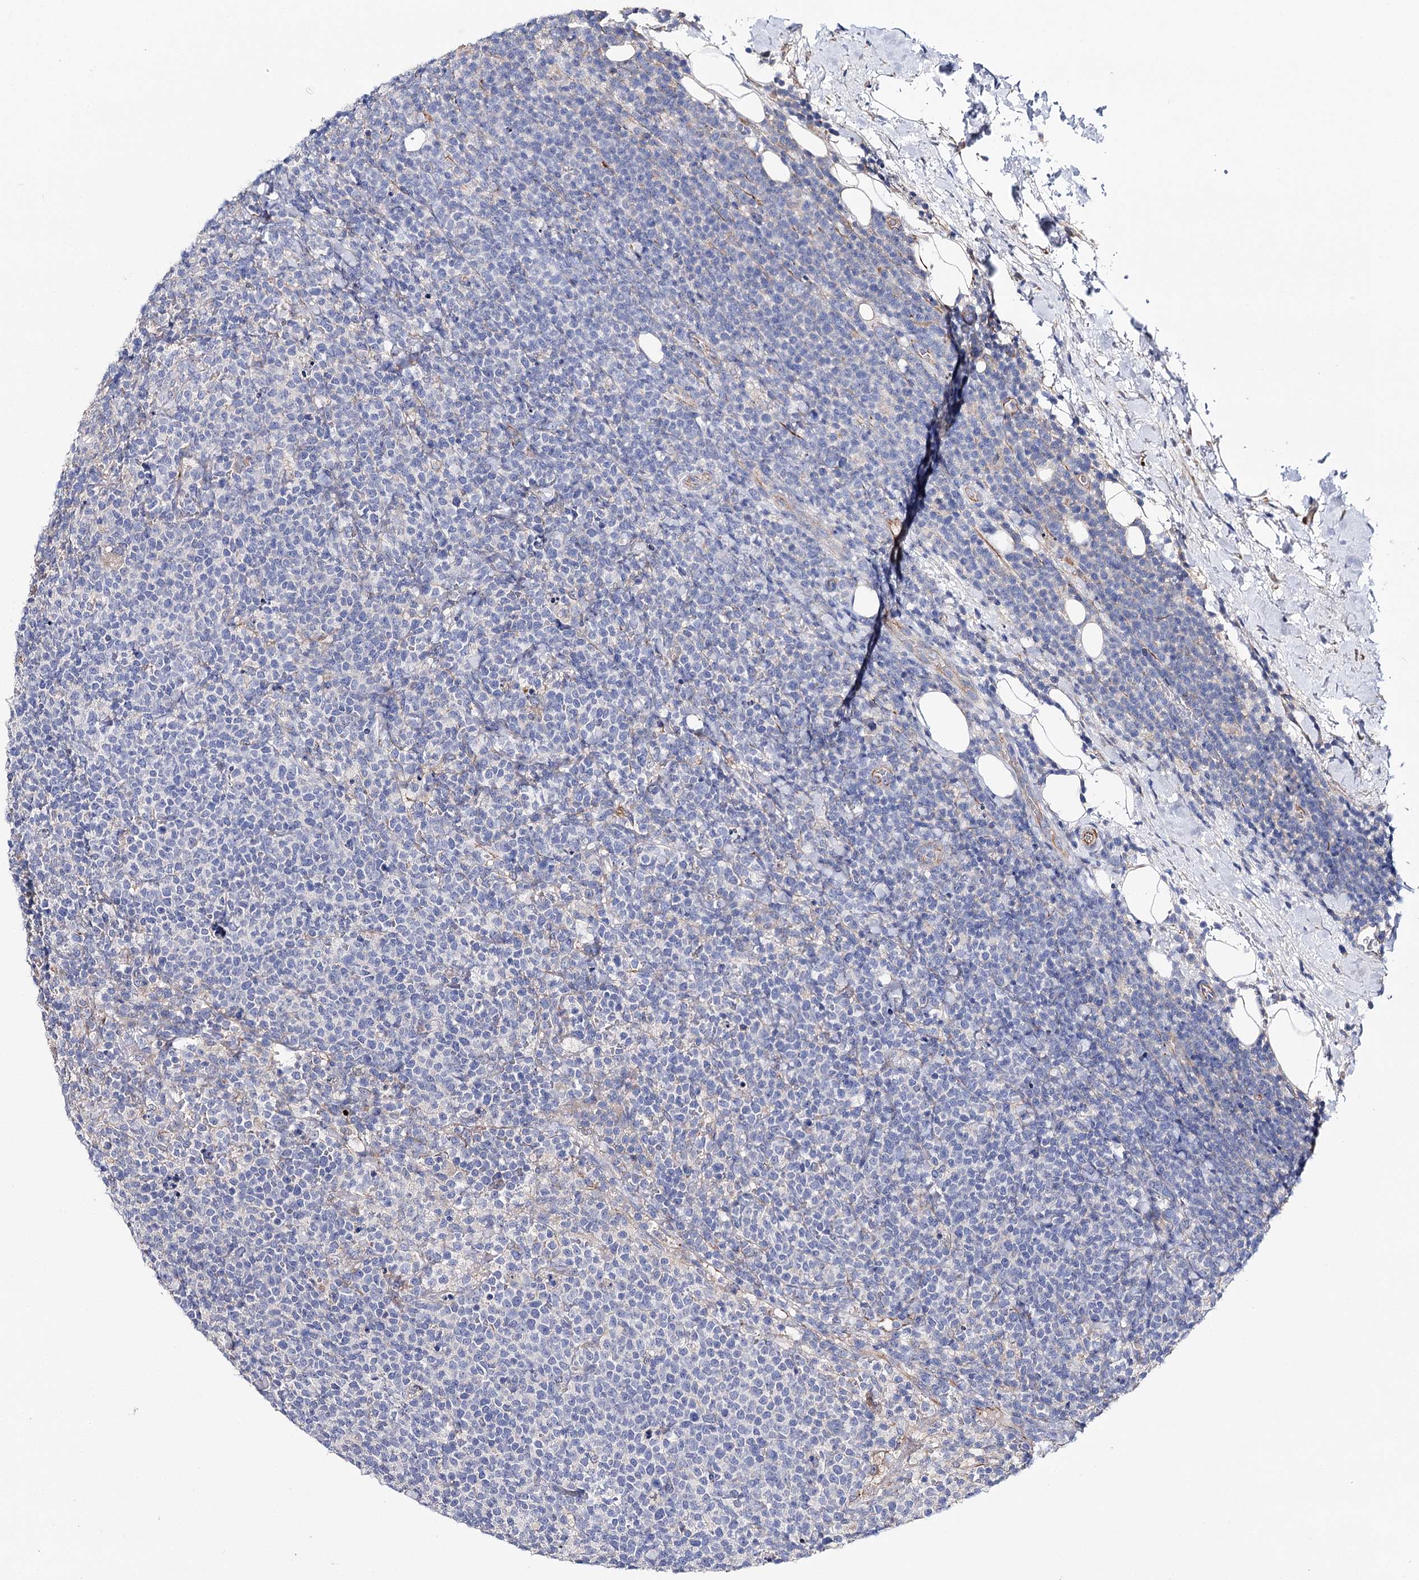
{"staining": {"intensity": "negative", "quantity": "none", "location": "none"}, "tissue": "lymphoma", "cell_type": "Tumor cells", "image_type": "cancer", "snomed": [{"axis": "morphology", "description": "Malignant lymphoma, non-Hodgkin's type, High grade"}, {"axis": "topography", "description": "Lymph node"}], "caption": "Image shows no protein staining in tumor cells of lymphoma tissue.", "gene": "EPYC", "patient": {"sex": "male", "age": 61}}